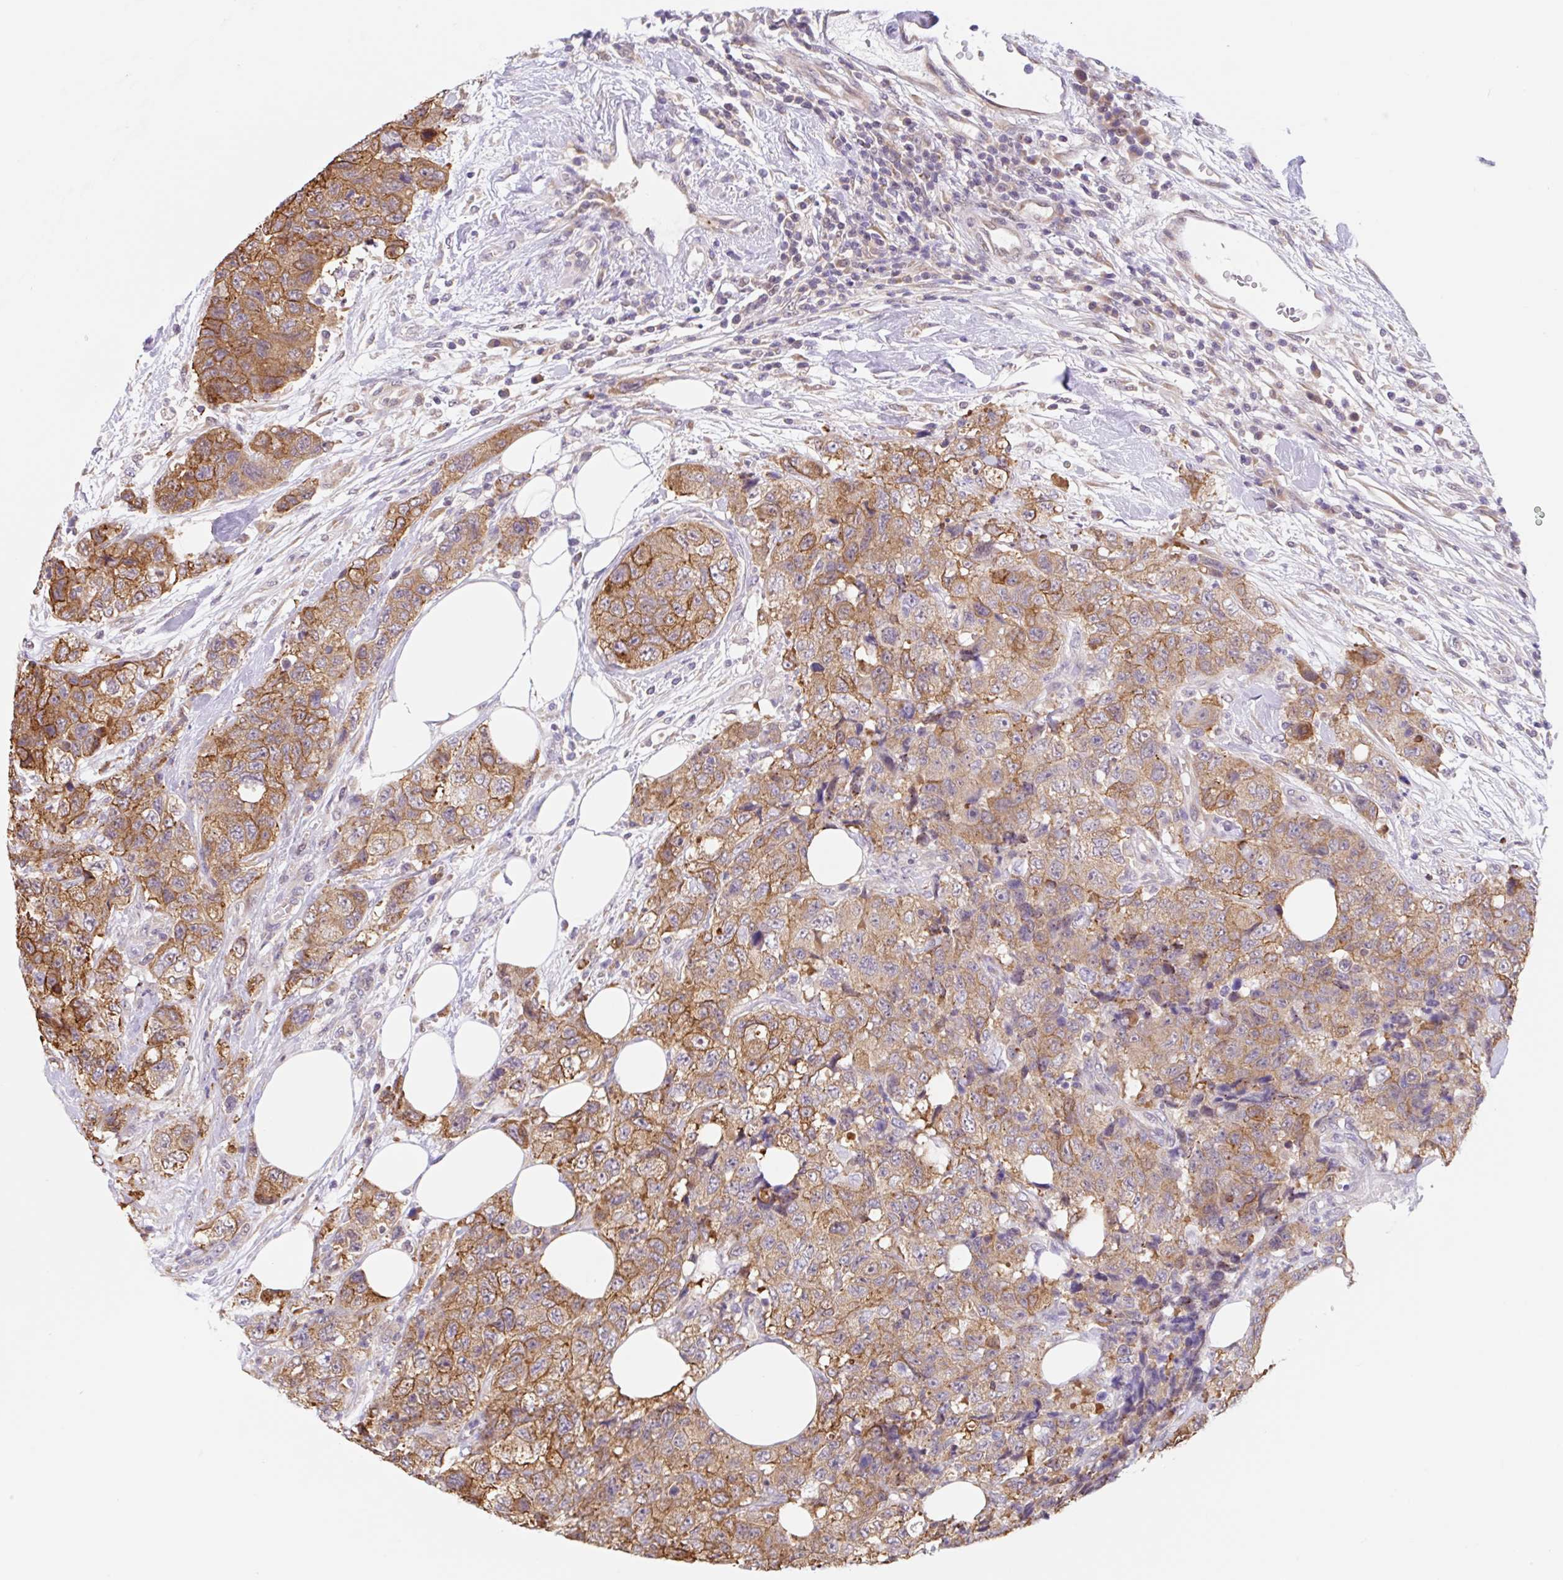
{"staining": {"intensity": "moderate", "quantity": ">75%", "location": "cytoplasmic/membranous"}, "tissue": "urothelial cancer", "cell_type": "Tumor cells", "image_type": "cancer", "snomed": [{"axis": "morphology", "description": "Urothelial carcinoma, High grade"}, {"axis": "topography", "description": "Urinary bladder"}], "caption": "The micrograph reveals immunohistochemical staining of urothelial cancer. There is moderate cytoplasmic/membranous positivity is present in about >75% of tumor cells. The protein of interest is stained brown, and the nuclei are stained in blue (DAB IHC with brightfield microscopy, high magnification).", "gene": "TBPL2", "patient": {"sex": "female", "age": 78}}